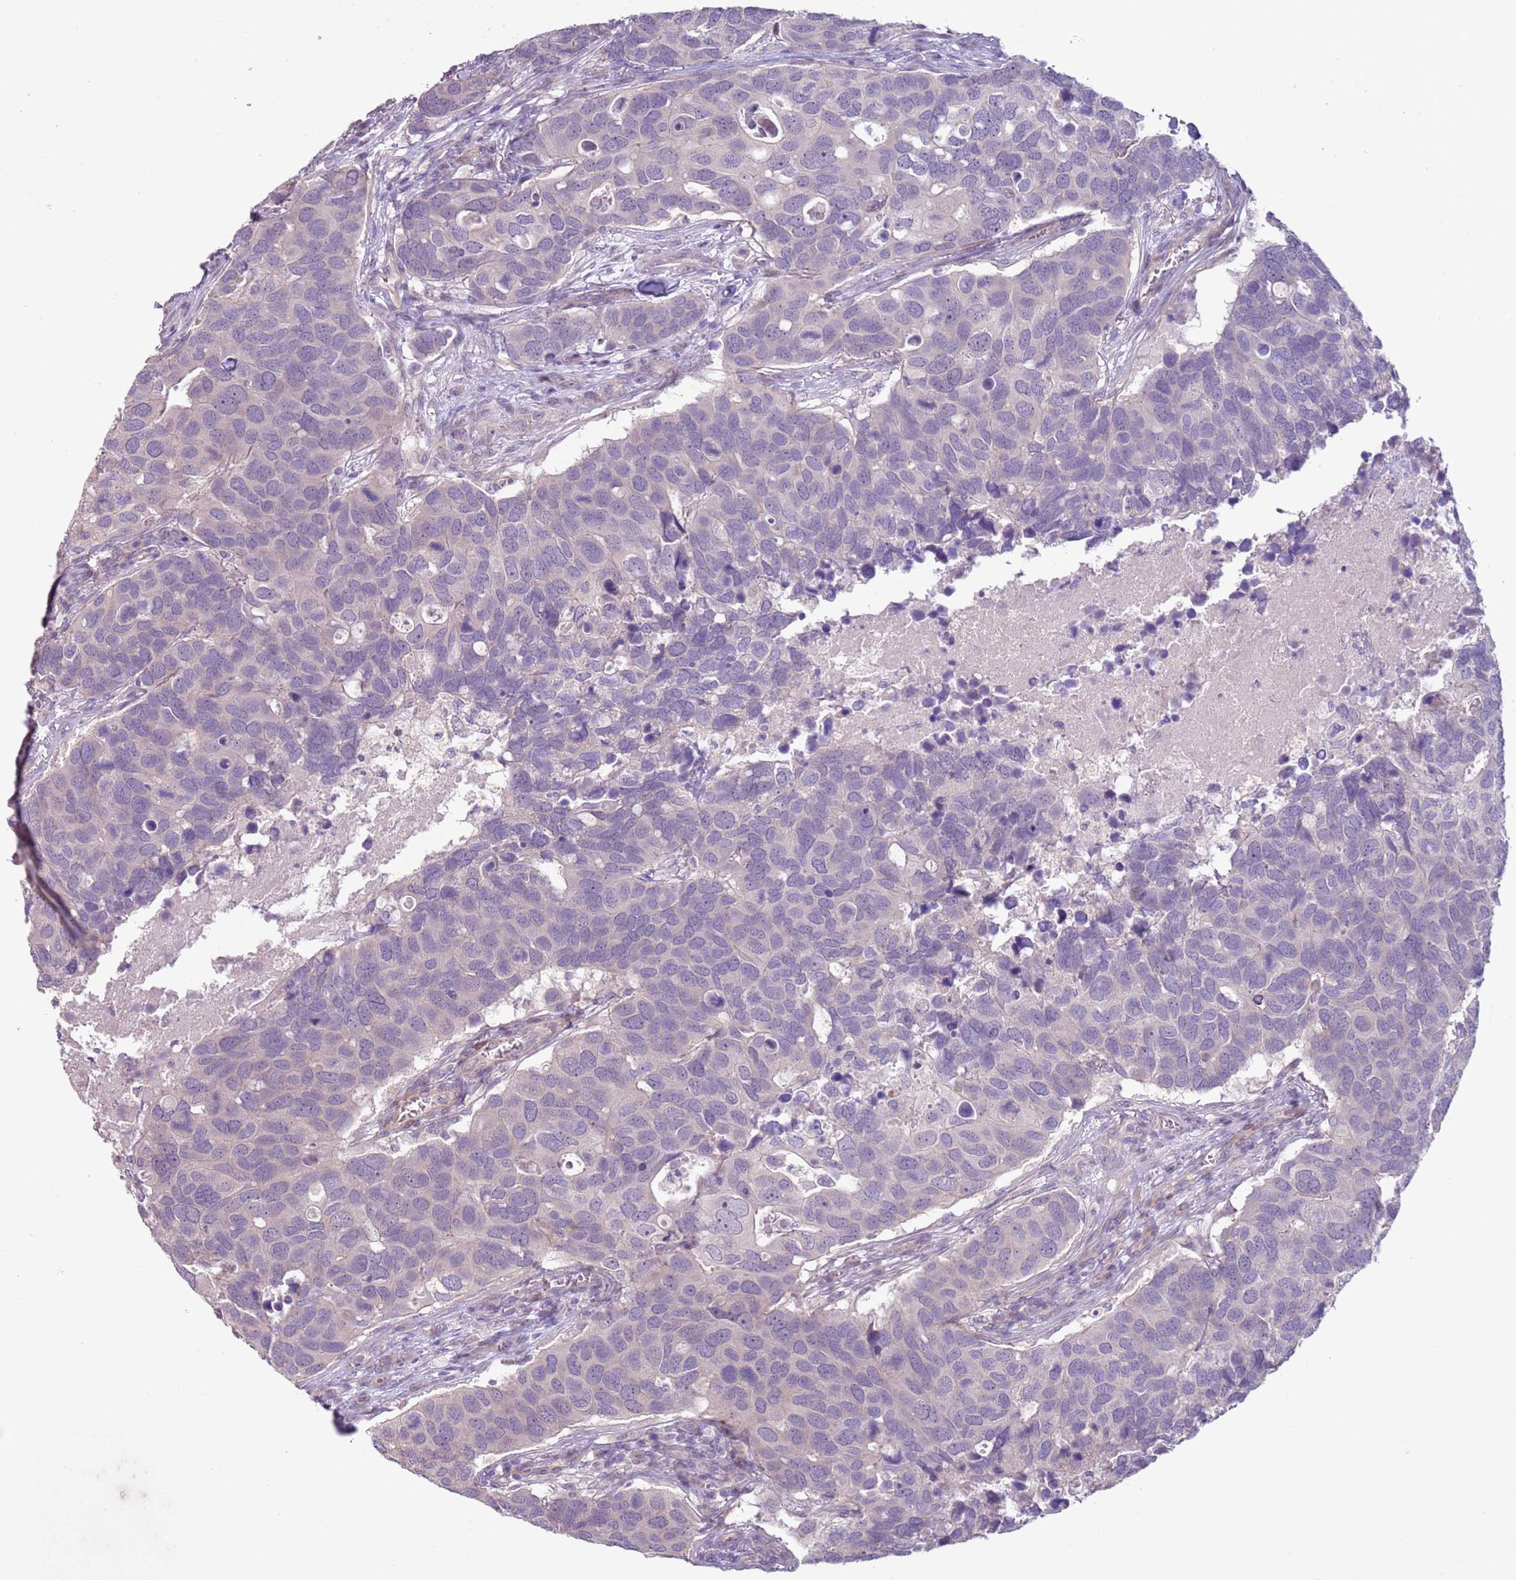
{"staining": {"intensity": "negative", "quantity": "none", "location": "none"}, "tissue": "breast cancer", "cell_type": "Tumor cells", "image_type": "cancer", "snomed": [{"axis": "morphology", "description": "Duct carcinoma"}, {"axis": "topography", "description": "Breast"}], "caption": "DAB (3,3'-diaminobenzidine) immunohistochemical staining of human breast cancer demonstrates no significant positivity in tumor cells.", "gene": "ZNF239", "patient": {"sex": "female", "age": 83}}